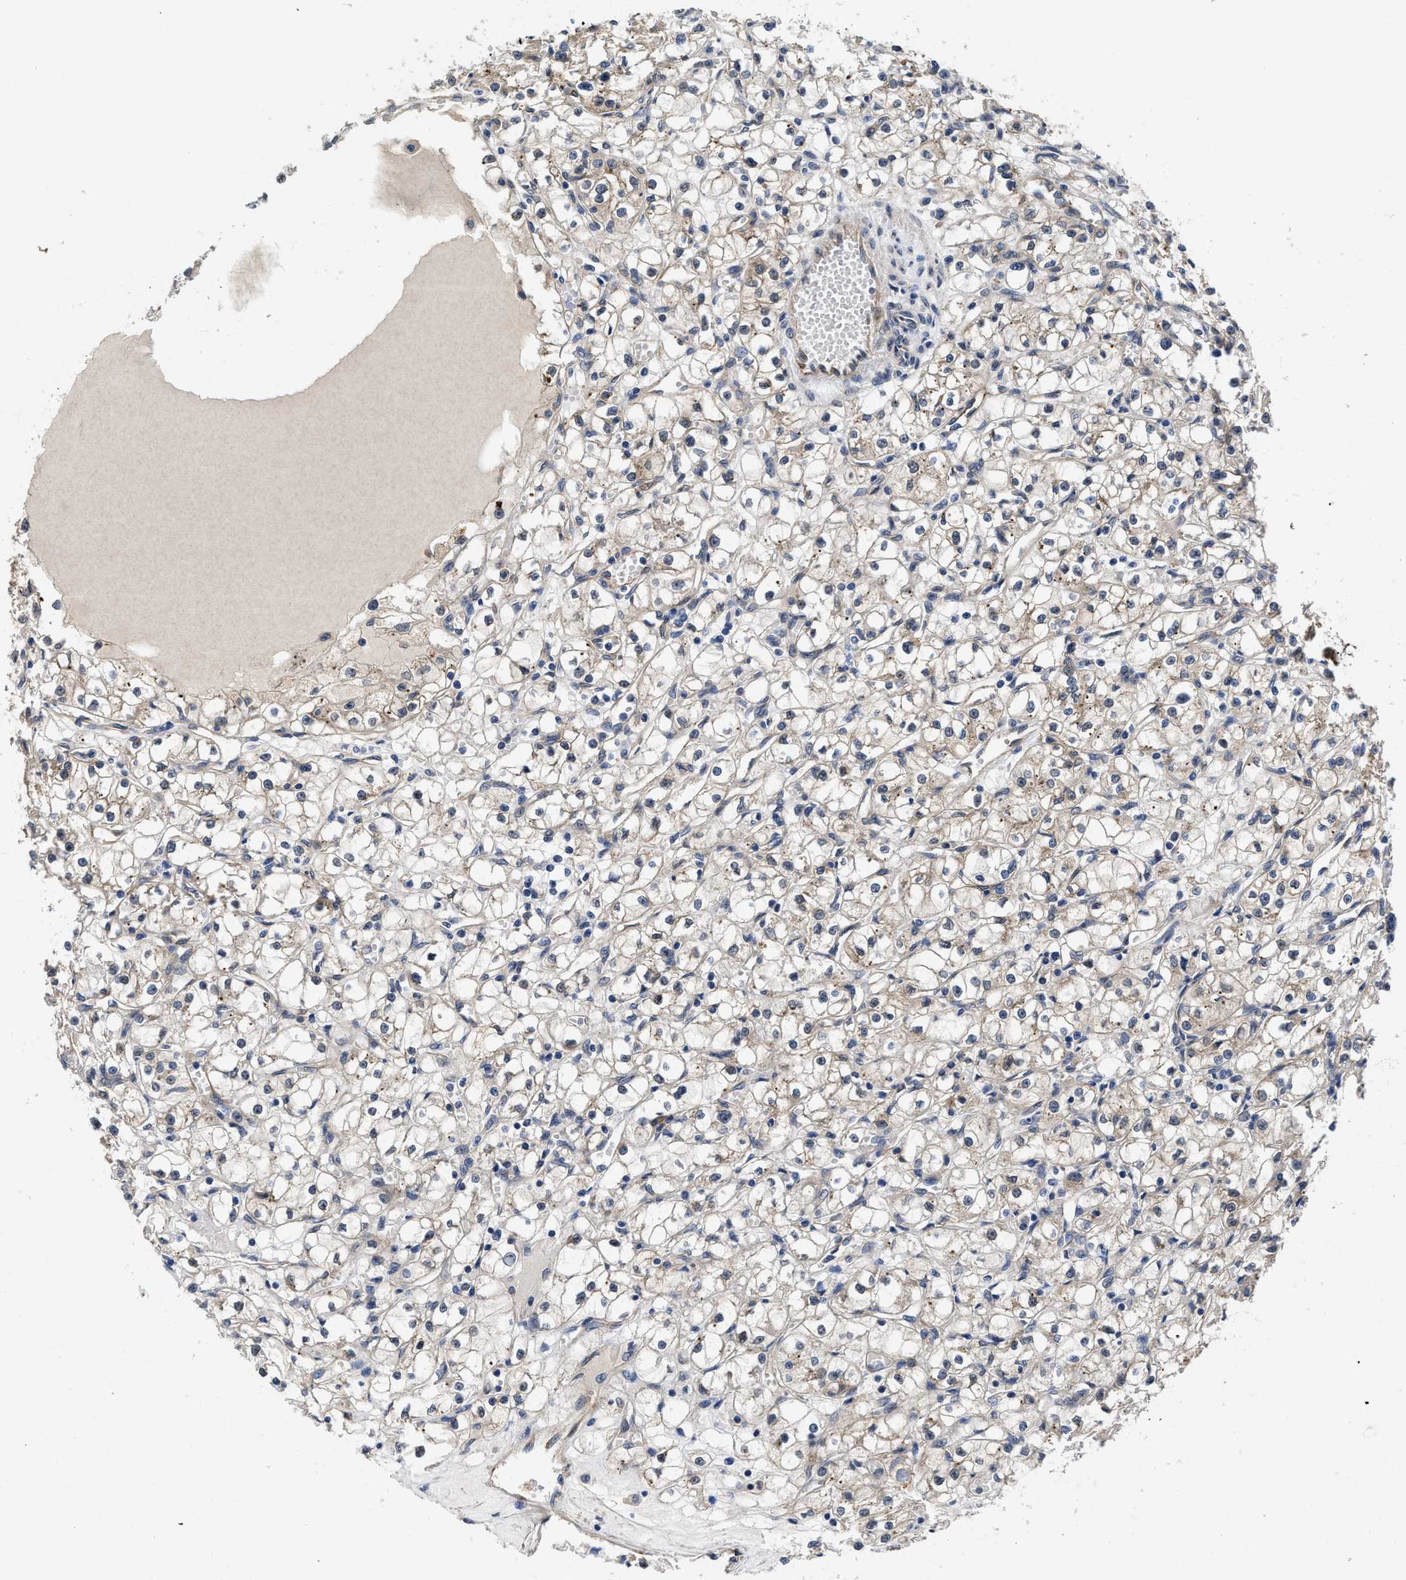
{"staining": {"intensity": "weak", "quantity": "<25%", "location": "cytoplasmic/membranous"}, "tissue": "renal cancer", "cell_type": "Tumor cells", "image_type": "cancer", "snomed": [{"axis": "morphology", "description": "Adenocarcinoma, NOS"}, {"axis": "topography", "description": "Kidney"}], "caption": "IHC histopathology image of adenocarcinoma (renal) stained for a protein (brown), which demonstrates no positivity in tumor cells.", "gene": "PKD2", "patient": {"sex": "male", "age": 56}}